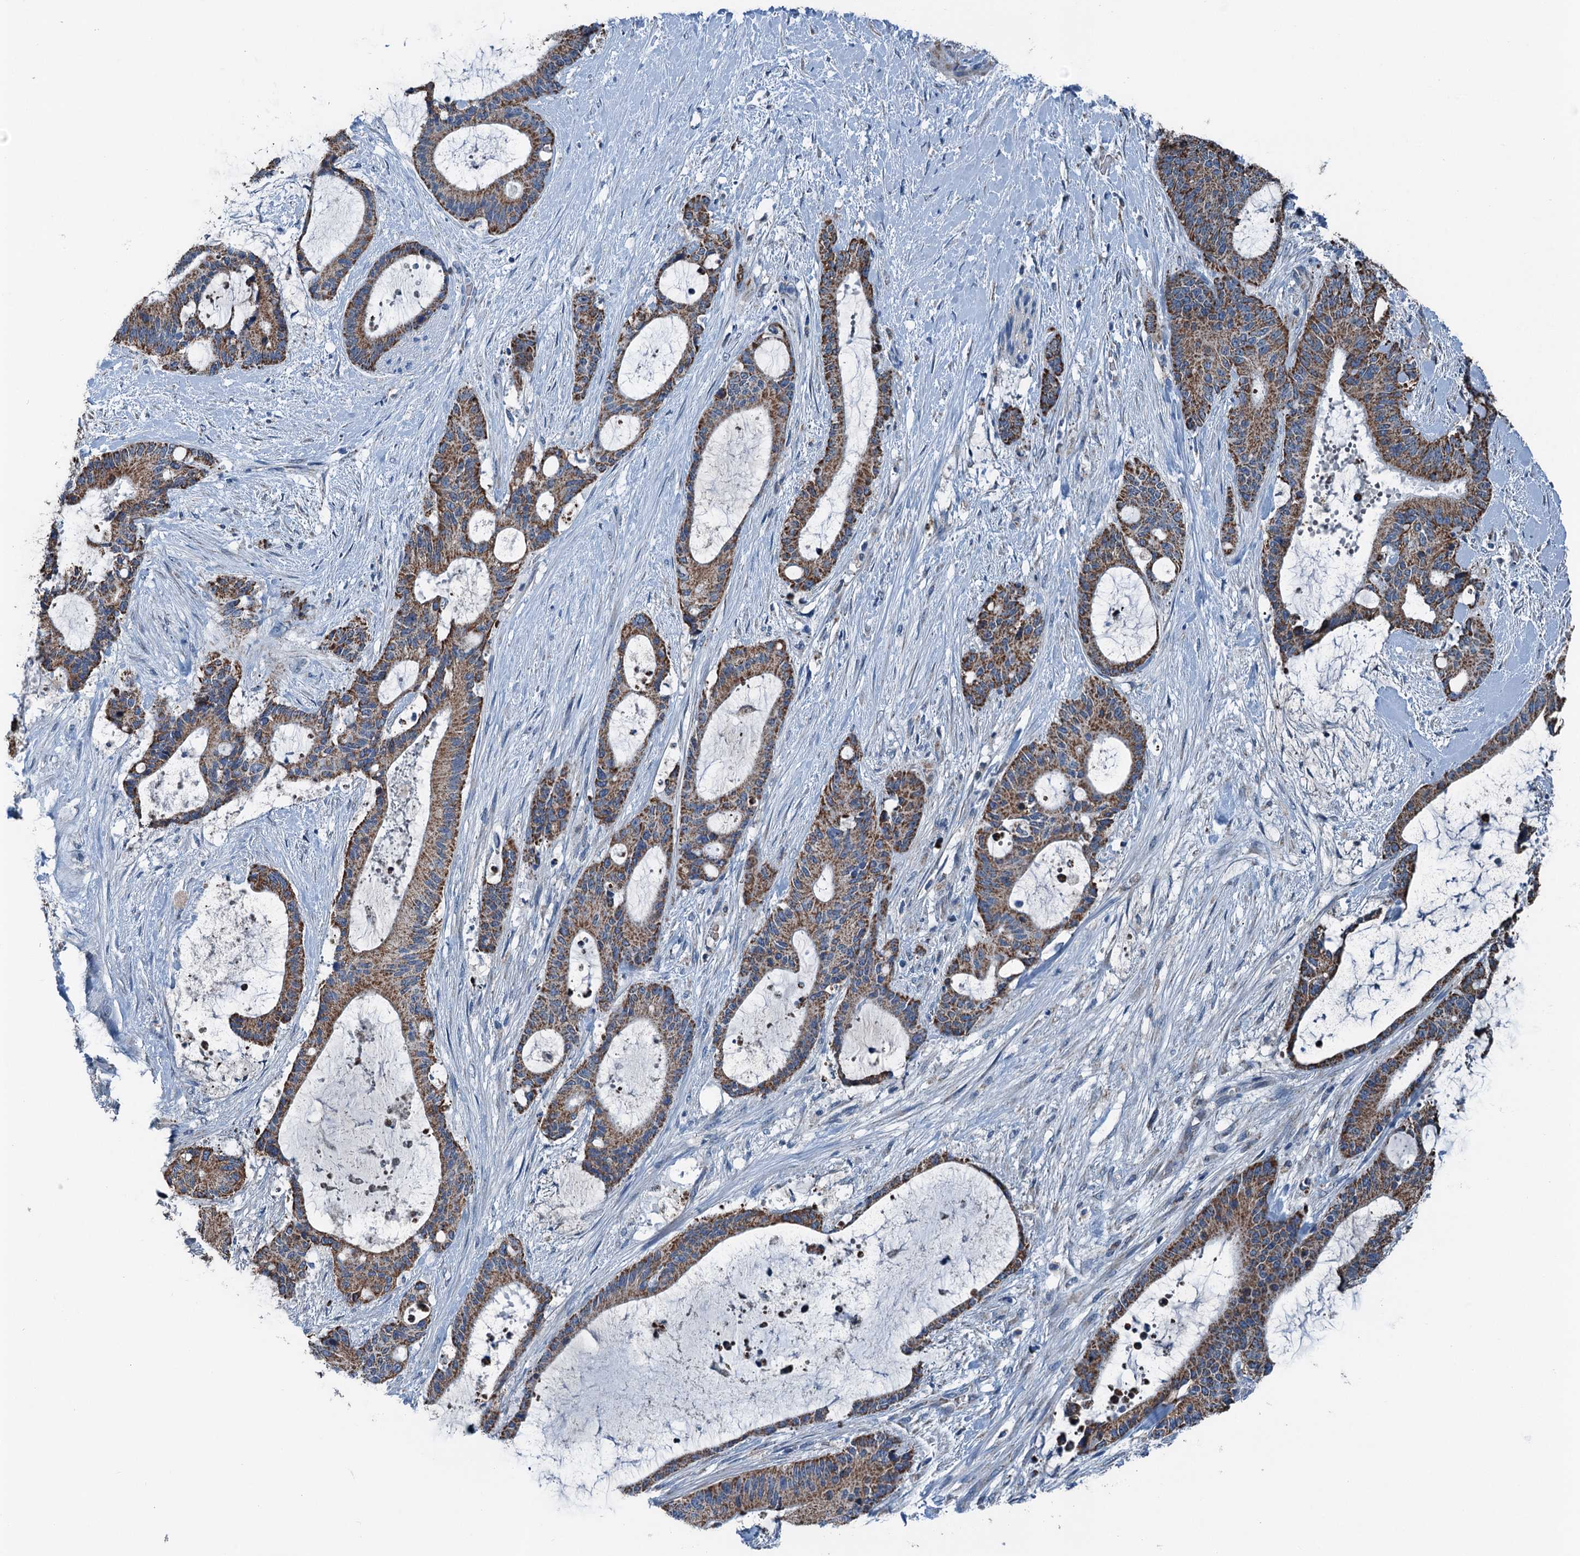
{"staining": {"intensity": "moderate", "quantity": ">75%", "location": "cytoplasmic/membranous"}, "tissue": "liver cancer", "cell_type": "Tumor cells", "image_type": "cancer", "snomed": [{"axis": "morphology", "description": "Normal tissue, NOS"}, {"axis": "morphology", "description": "Cholangiocarcinoma"}, {"axis": "topography", "description": "Liver"}, {"axis": "topography", "description": "Peripheral nerve tissue"}], "caption": "Brown immunohistochemical staining in human liver cancer exhibits moderate cytoplasmic/membranous positivity in approximately >75% of tumor cells.", "gene": "TRPT1", "patient": {"sex": "female", "age": 73}}